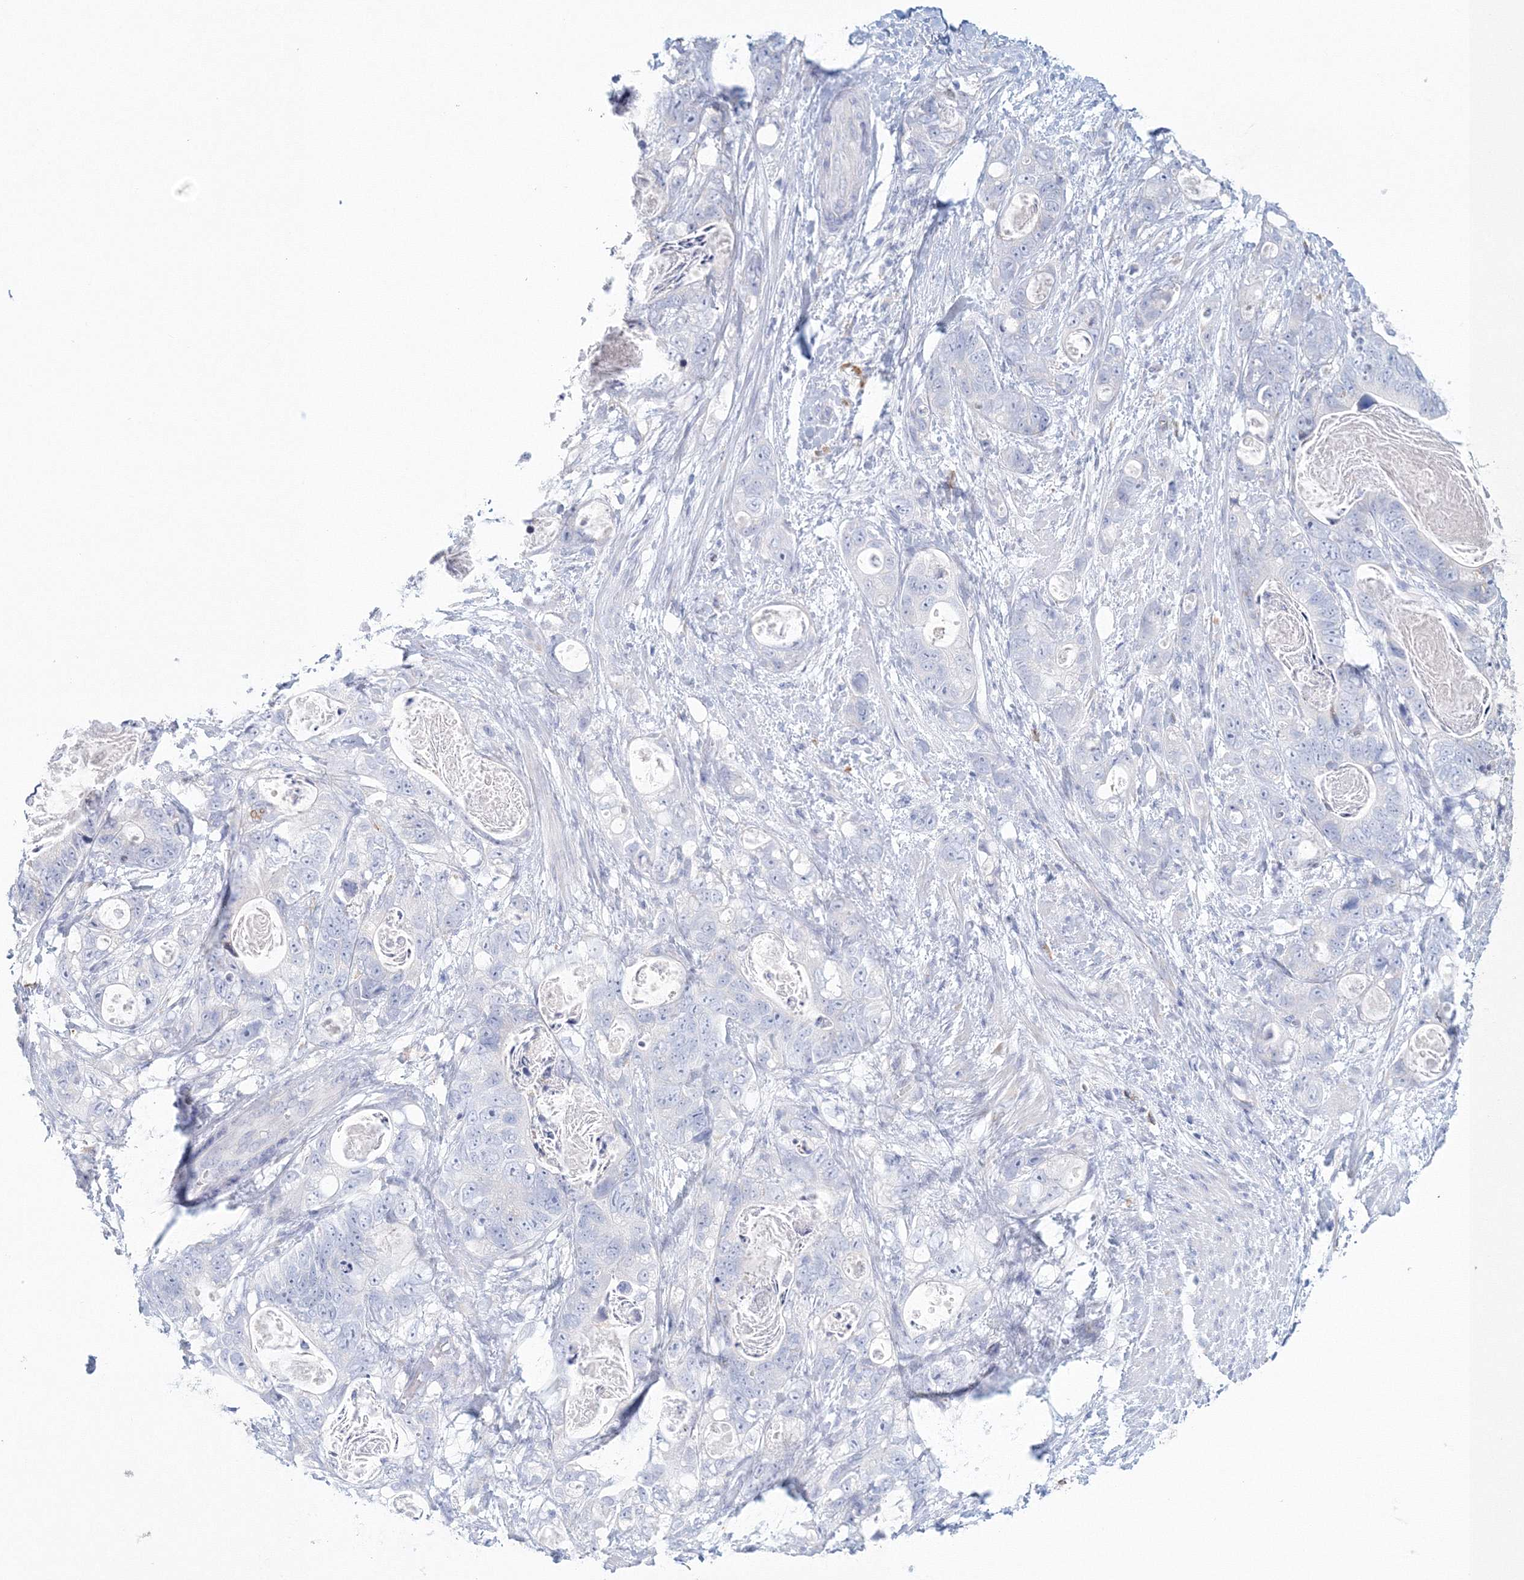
{"staining": {"intensity": "negative", "quantity": "none", "location": "none"}, "tissue": "stomach cancer", "cell_type": "Tumor cells", "image_type": "cancer", "snomed": [{"axis": "morphology", "description": "Normal tissue, NOS"}, {"axis": "morphology", "description": "Adenocarcinoma, NOS"}, {"axis": "topography", "description": "Stomach"}], "caption": "DAB (3,3'-diaminobenzidine) immunohistochemical staining of stomach adenocarcinoma demonstrates no significant positivity in tumor cells.", "gene": "VSIG1", "patient": {"sex": "female", "age": 89}}